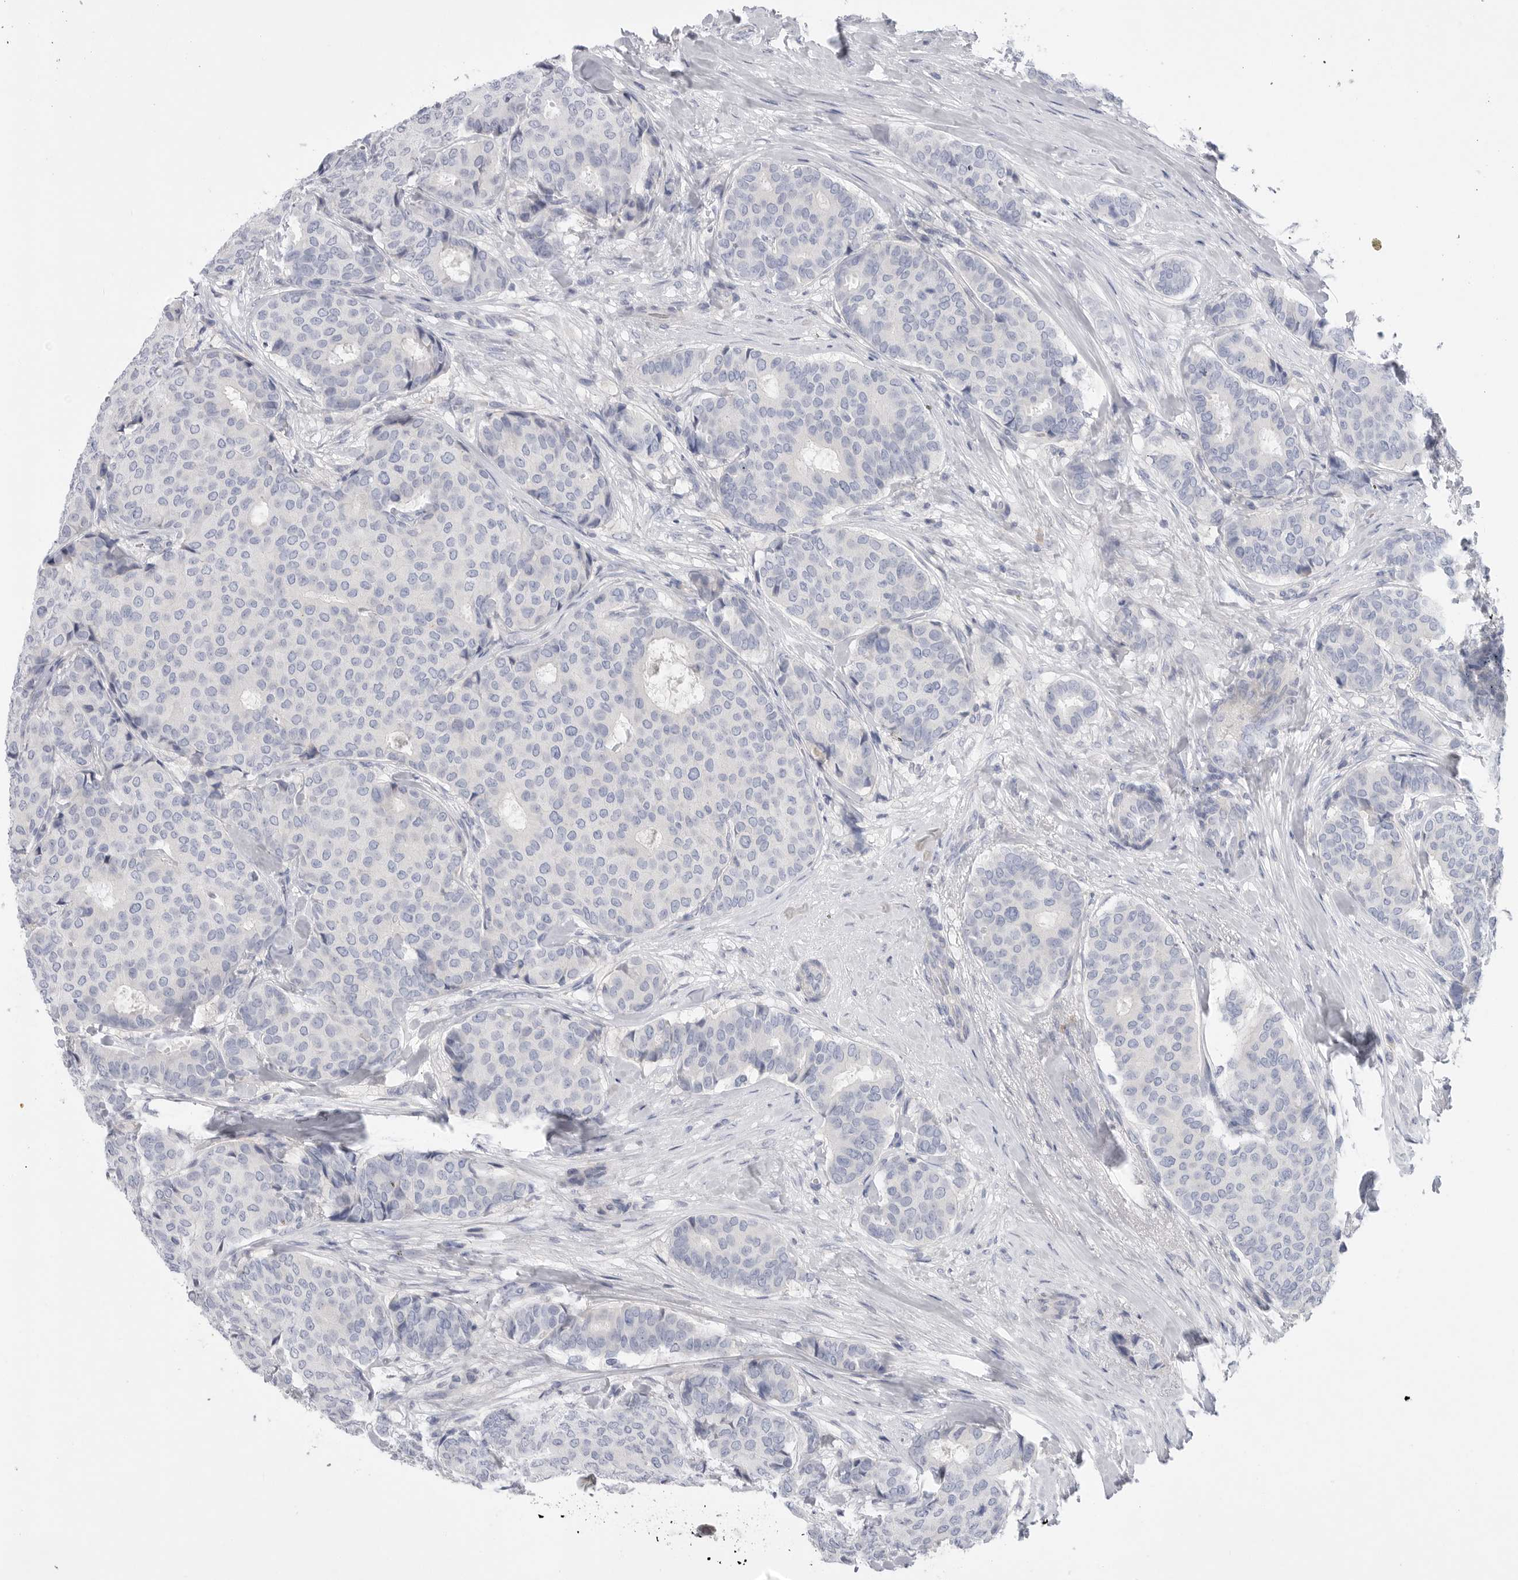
{"staining": {"intensity": "negative", "quantity": "none", "location": "none"}, "tissue": "breast cancer", "cell_type": "Tumor cells", "image_type": "cancer", "snomed": [{"axis": "morphology", "description": "Duct carcinoma"}, {"axis": "topography", "description": "Breast"}], "caption": "A photomicrograph of human breast cancer (infiltrating ductal carcinoma) is negative for staining in tumor cells.", "gene": "CAMK2B", "patient": {"sex": "female", "age": 75}}